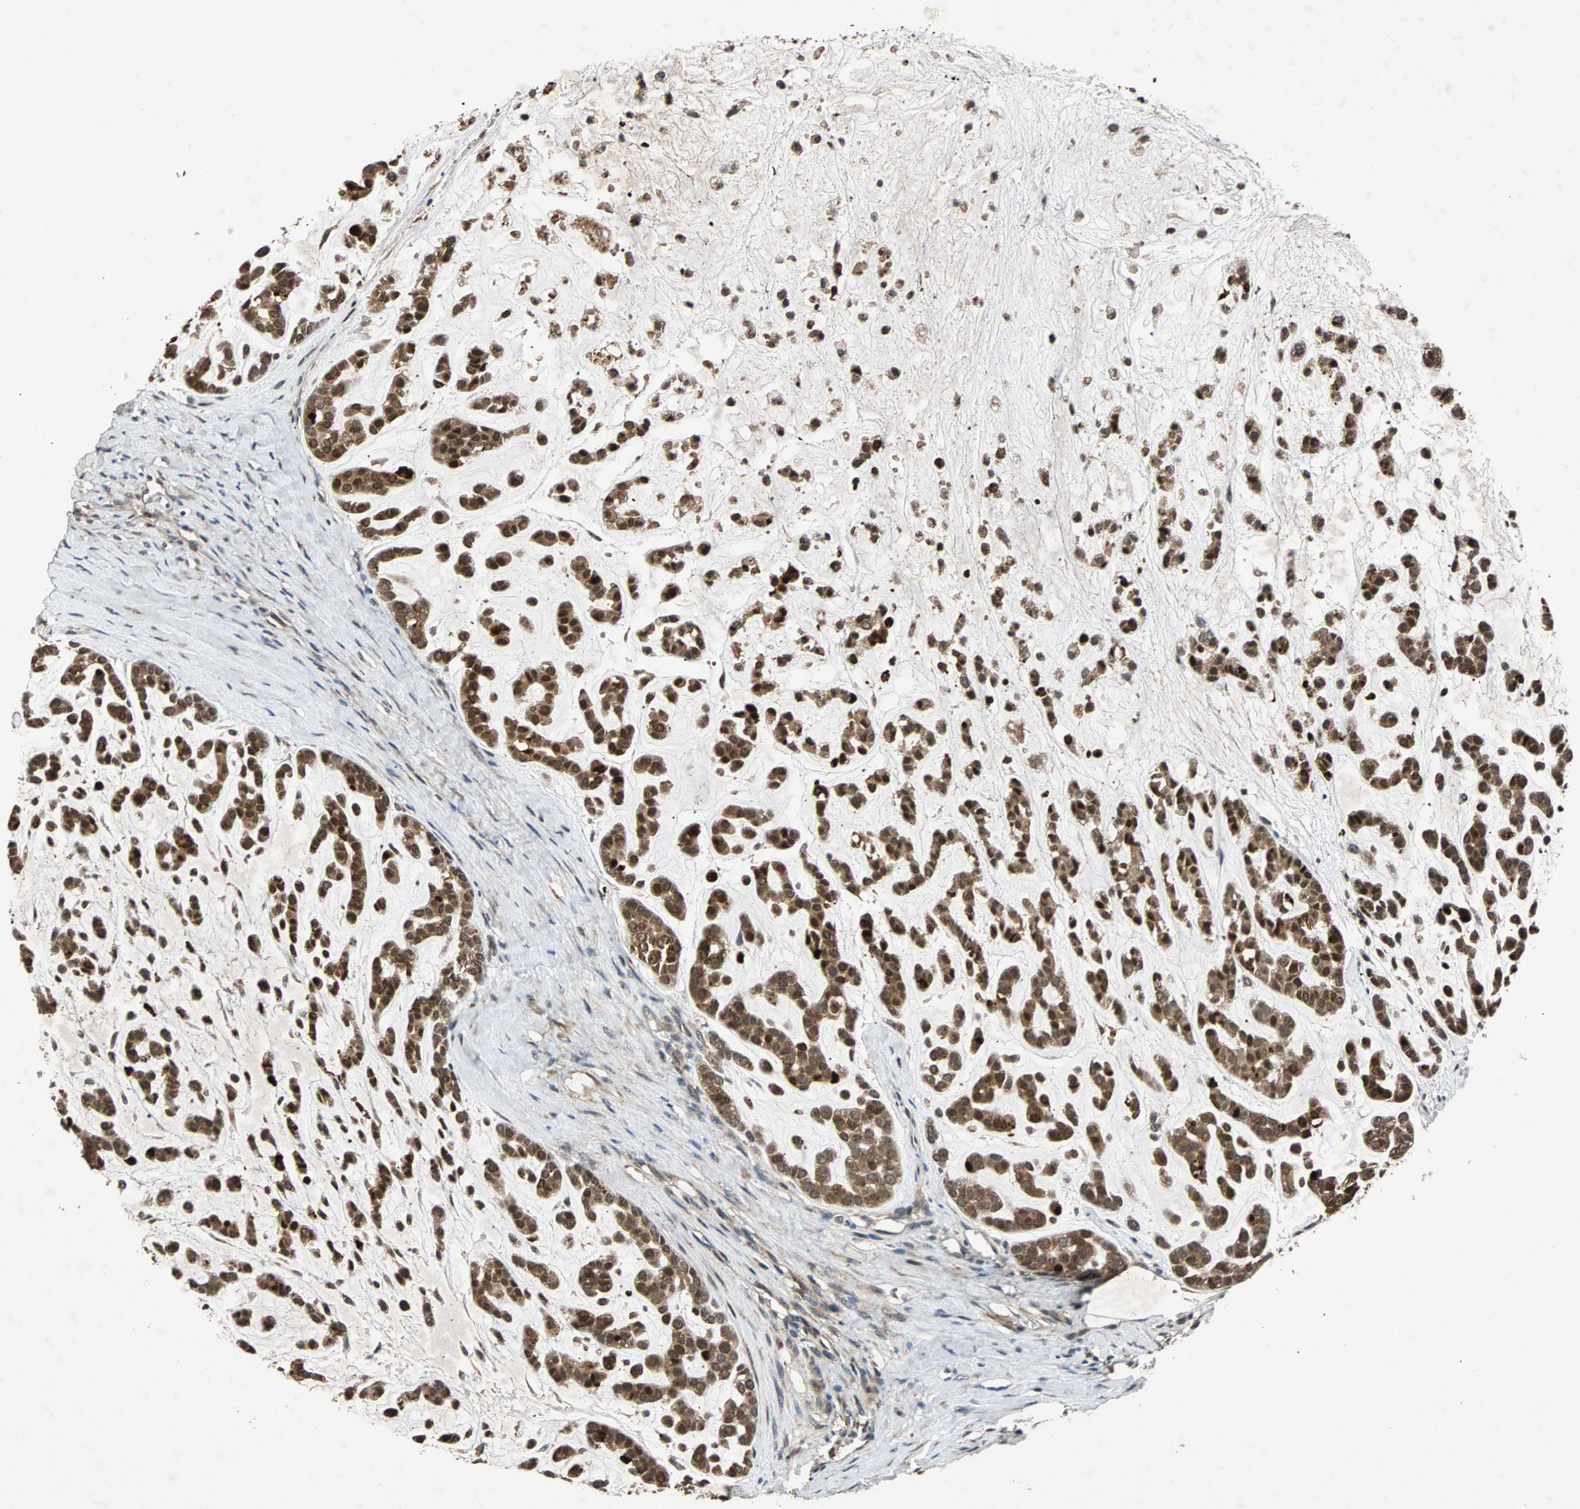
{"staining": {"intensity": "strong", "quantity": ">75%", "location": "cytoplasmic/membranous,nuclear"}, "tissue": "head and neck cancer", "cell_type": "Tumor cells", "image_type": "cancer", "snomed": [{"axis": "morphology", "description": "Adenocarcinoma, NOS"}, {"axis": "morphology", "description": "Adenoma, NOS"}, {"axis": "topography", "description": "Head-Neck"}], "caption": "A brown stain highlights strong cytoplasmic/membranous and nuclear positivity of a protein in head and neck adenocarcinoma tumor cells.", "gene": "USP31", "patient": {"sex": "female", "age": 55}}